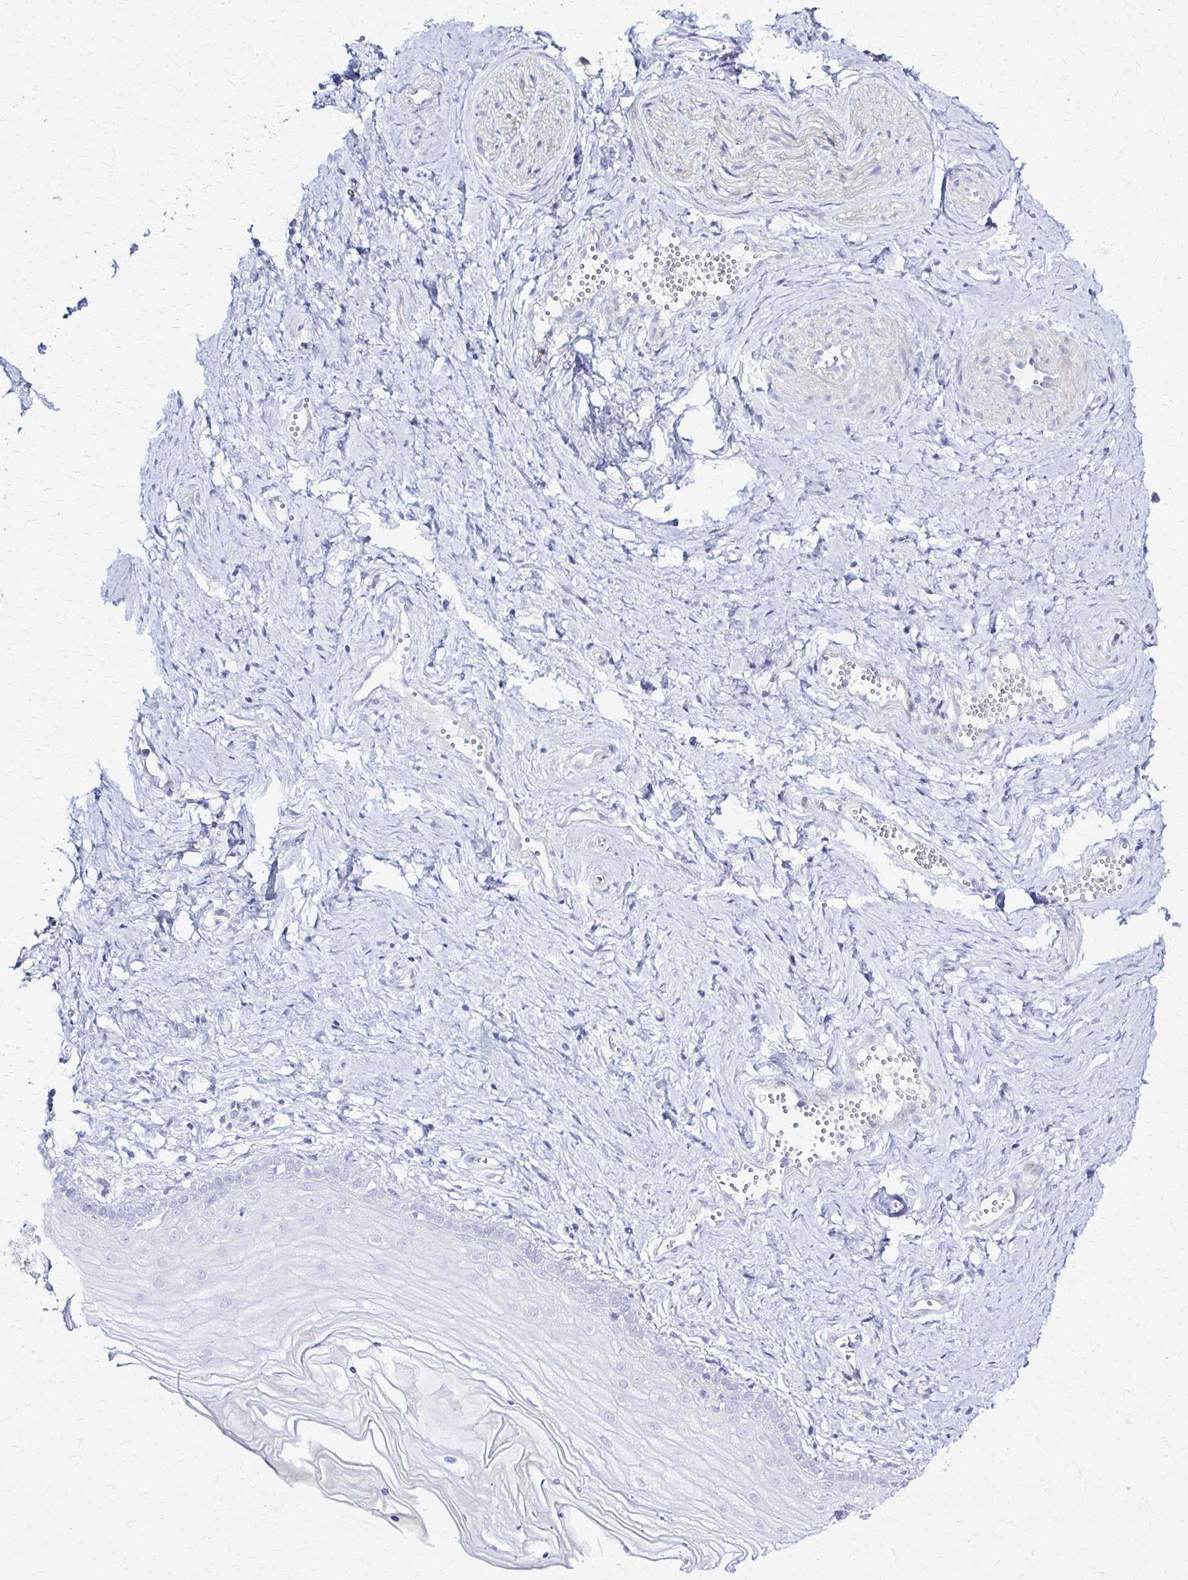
{"staining": {"intensity": "negative", "quantity": "none", "location": "none"}, "tissue": "vagina", "cell_type": "Squamous epithelial cells", "image_type": "normal", "snomed": [{"axis": "morphology", "description": "Normal tissue, NOS"}, {"axis": "topography", "description": "Vagina"}], "caption": "IHC of unremarkable human vagina displays no staining in squamous epithelial cells. (Immunohistochemistry (ihc), brightfield microscopy, high magnification).", "gene": "RHOBTB2", "patient": {"sex": "female", "age": 38}}